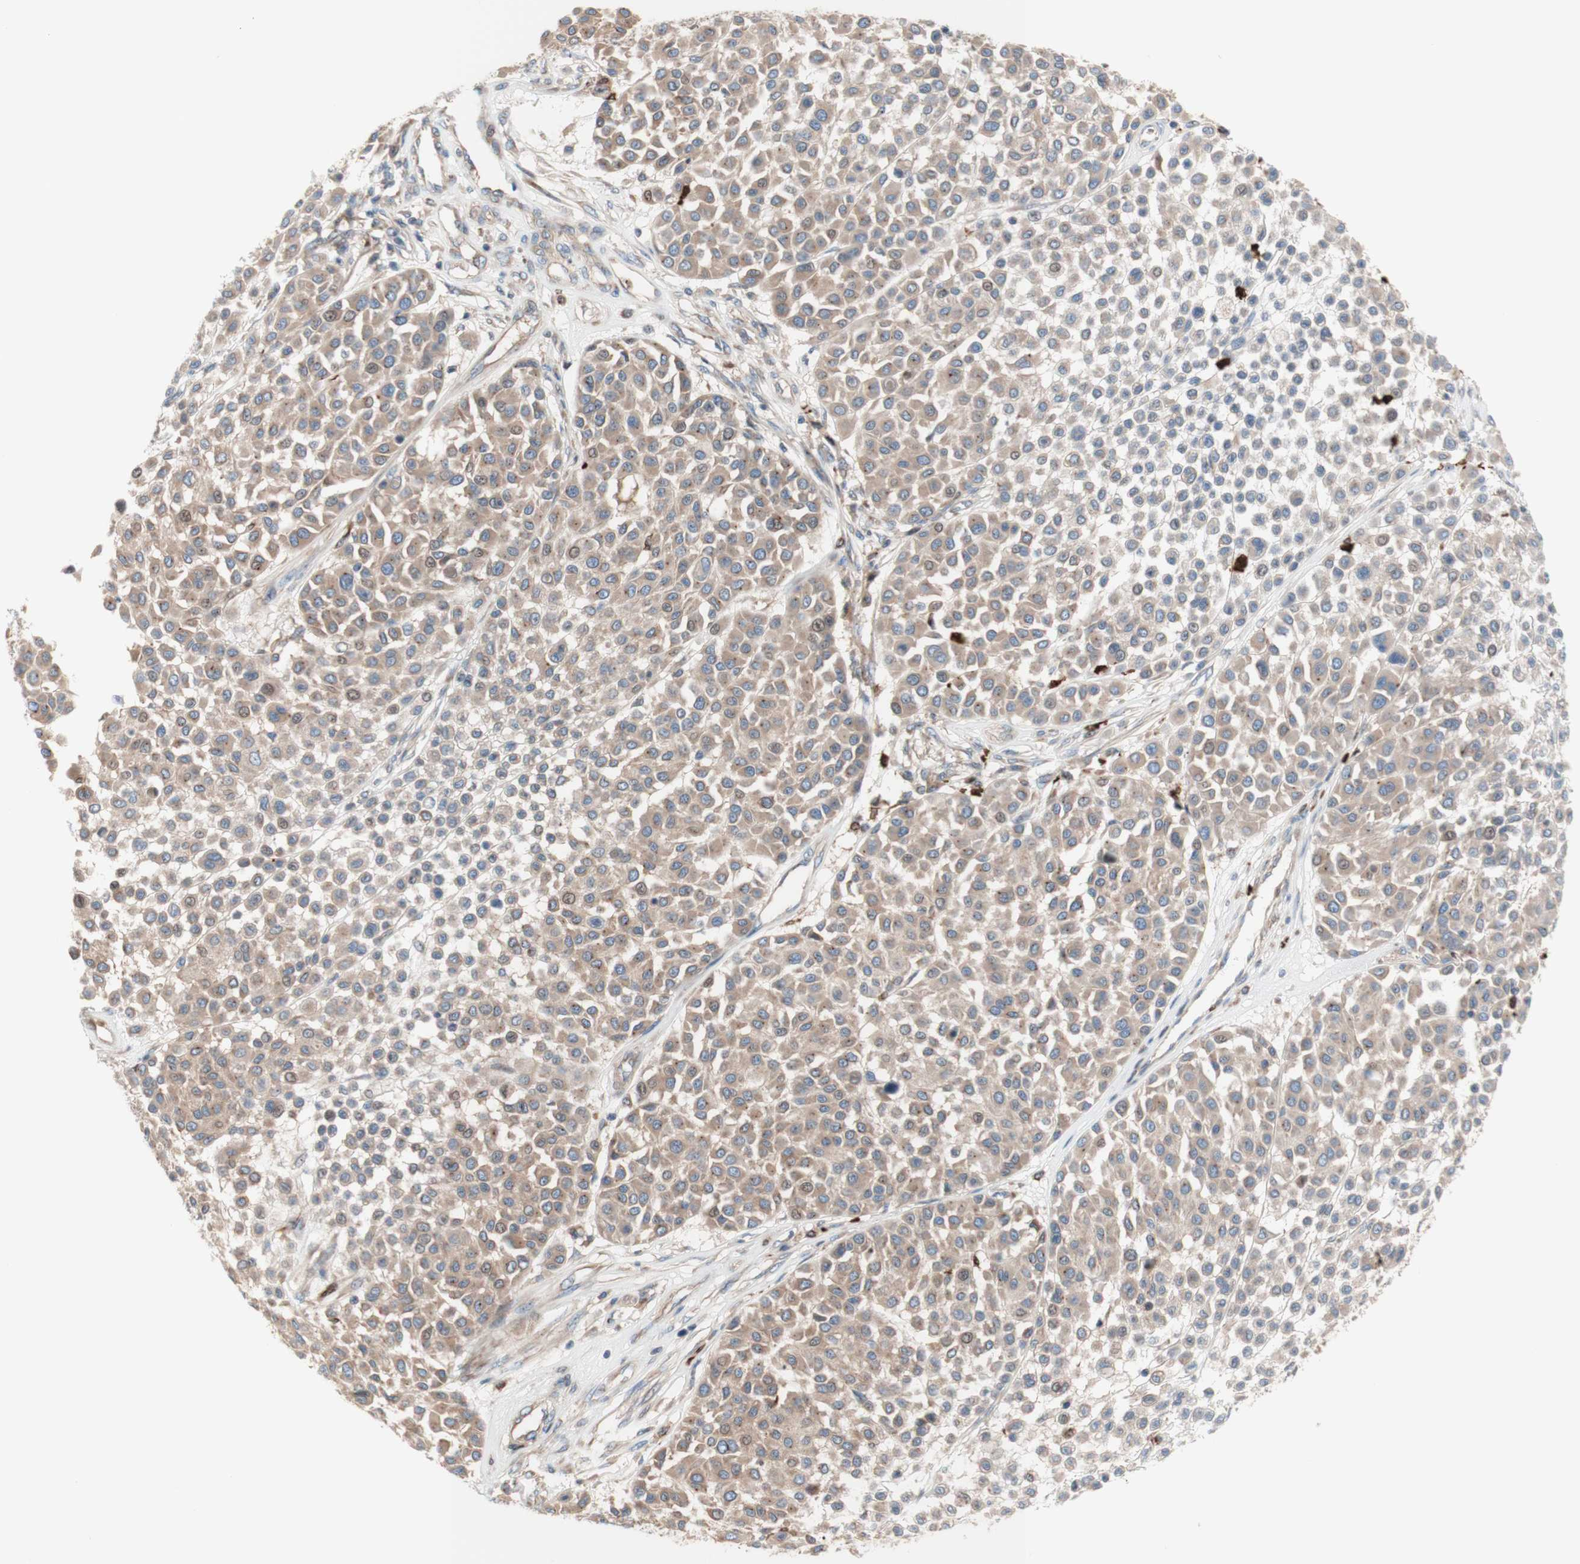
{"staining": {"intensity": "moderate", "quantity": ">75%", "location": "cytoplasmic/membranous"}, "tissue": "melanoma", "cell_type": "Tumor cells", "image_type": "cancer", "snomed": [{"axis": "morphology", "description": "Malignant melanoma, Metastatic site"}, {"axis": "topography", "description": "Soft tissue"}], "caption": "A high-resolution micrograph shows immunohistochemistry (IHC) staining of melanoma, which exhibits moderate cytoplasmic/membranous positivity in about >75% of tumor cells.", "gene": "USP9X", "patient": {"sex": "male", "age": 41}}